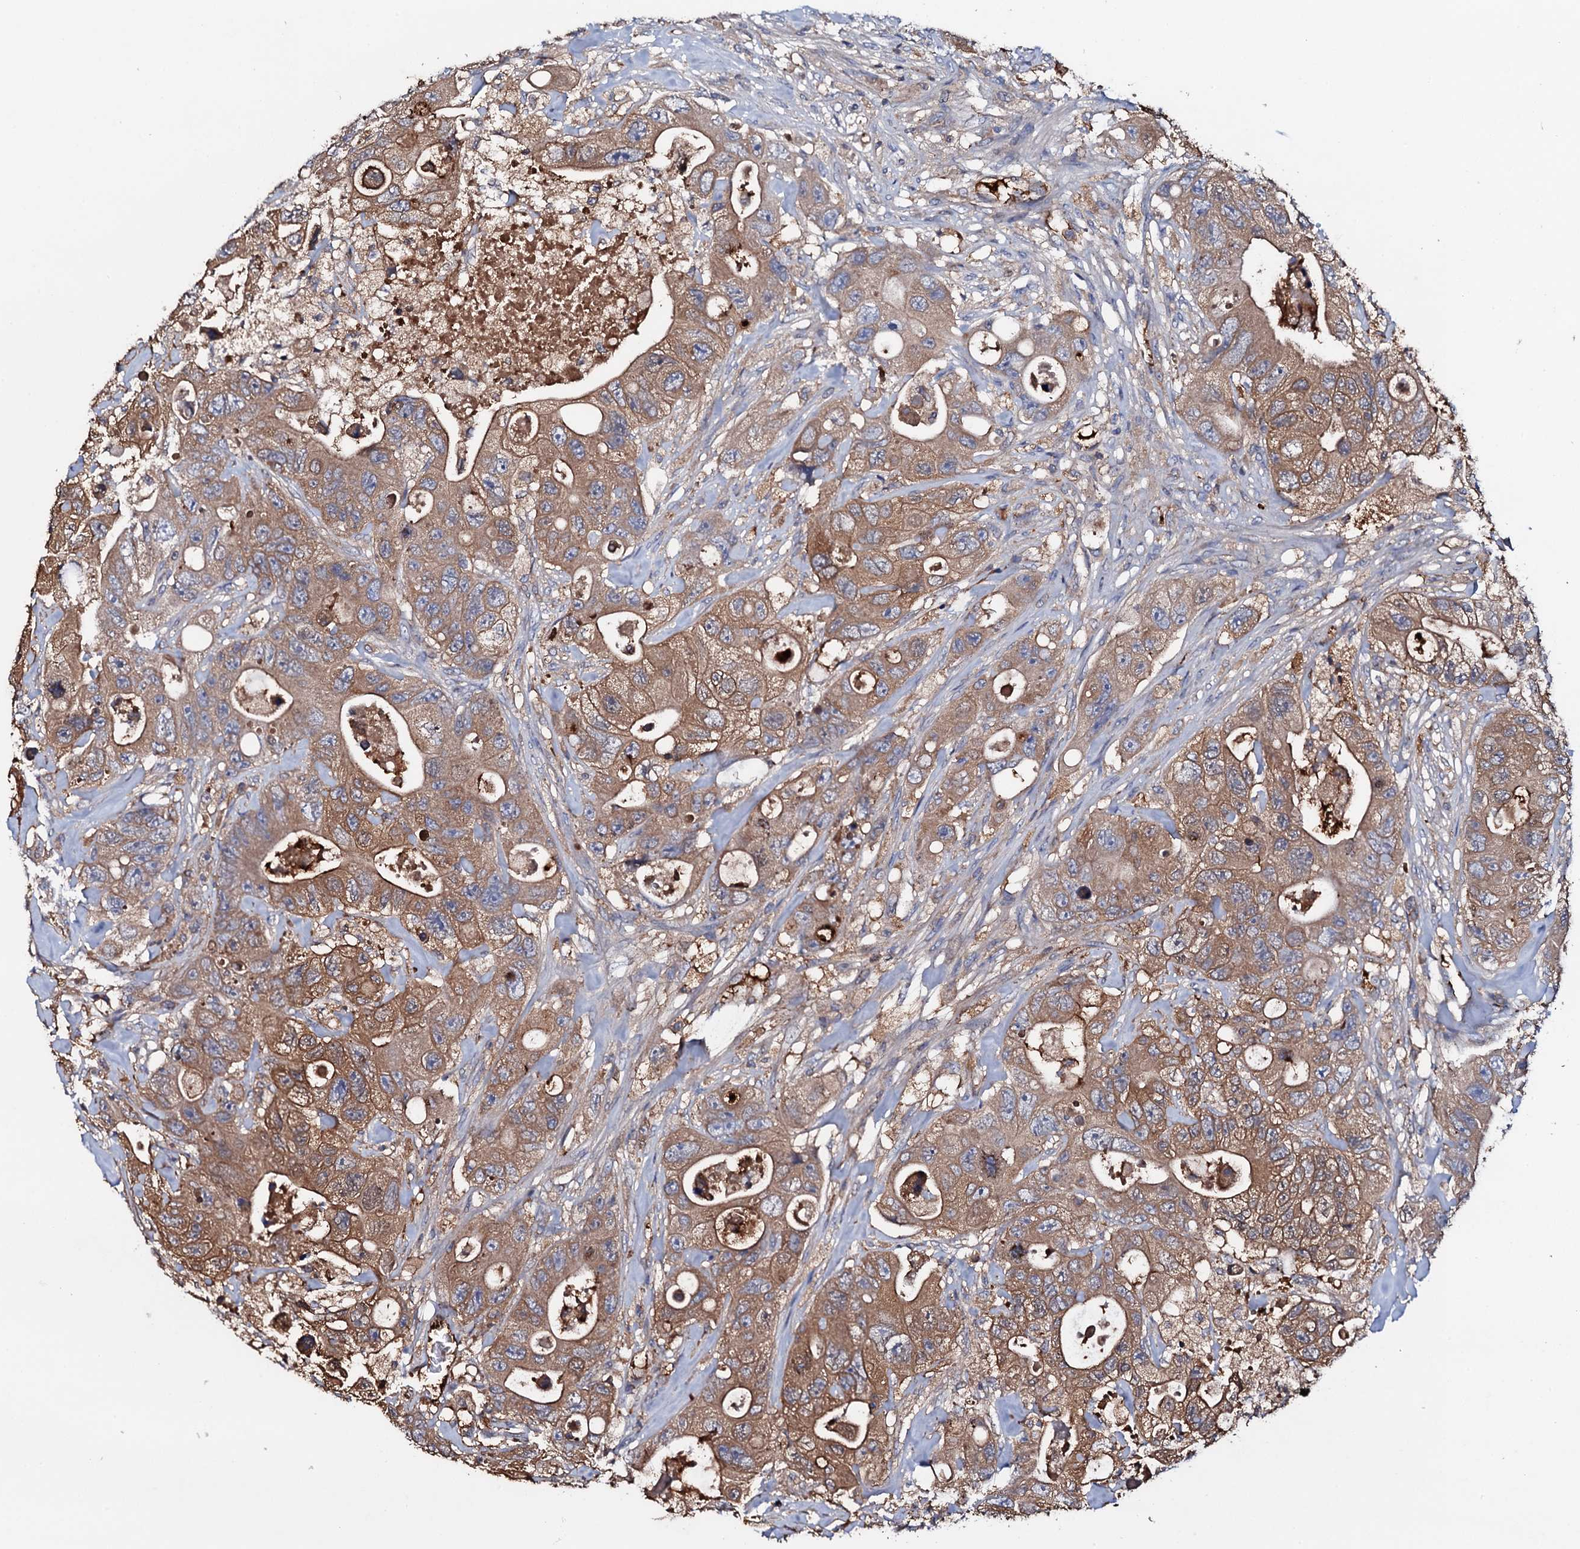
{"staining": {"intensity": "moderate", "quantity": ">75%", "location": "cytoplasmic/membranous"}, "tissue": "colorectal cancer", "cell_type": "Tumor cells", "image_type": "cancer", "snomed": [{"axis": "morphology", "description": "Adenocarcinoma, NOS"}, {"axis": "topography", "description": "Colon"}], "caption": "Protein staining demonstrates moderate cytoplasmic/membranous positivity in about >75% of tumor cells in adenocarcinoma (colorectal).", "gene": "TCAF2", "patient": {"sex": "female", "age": 46}}